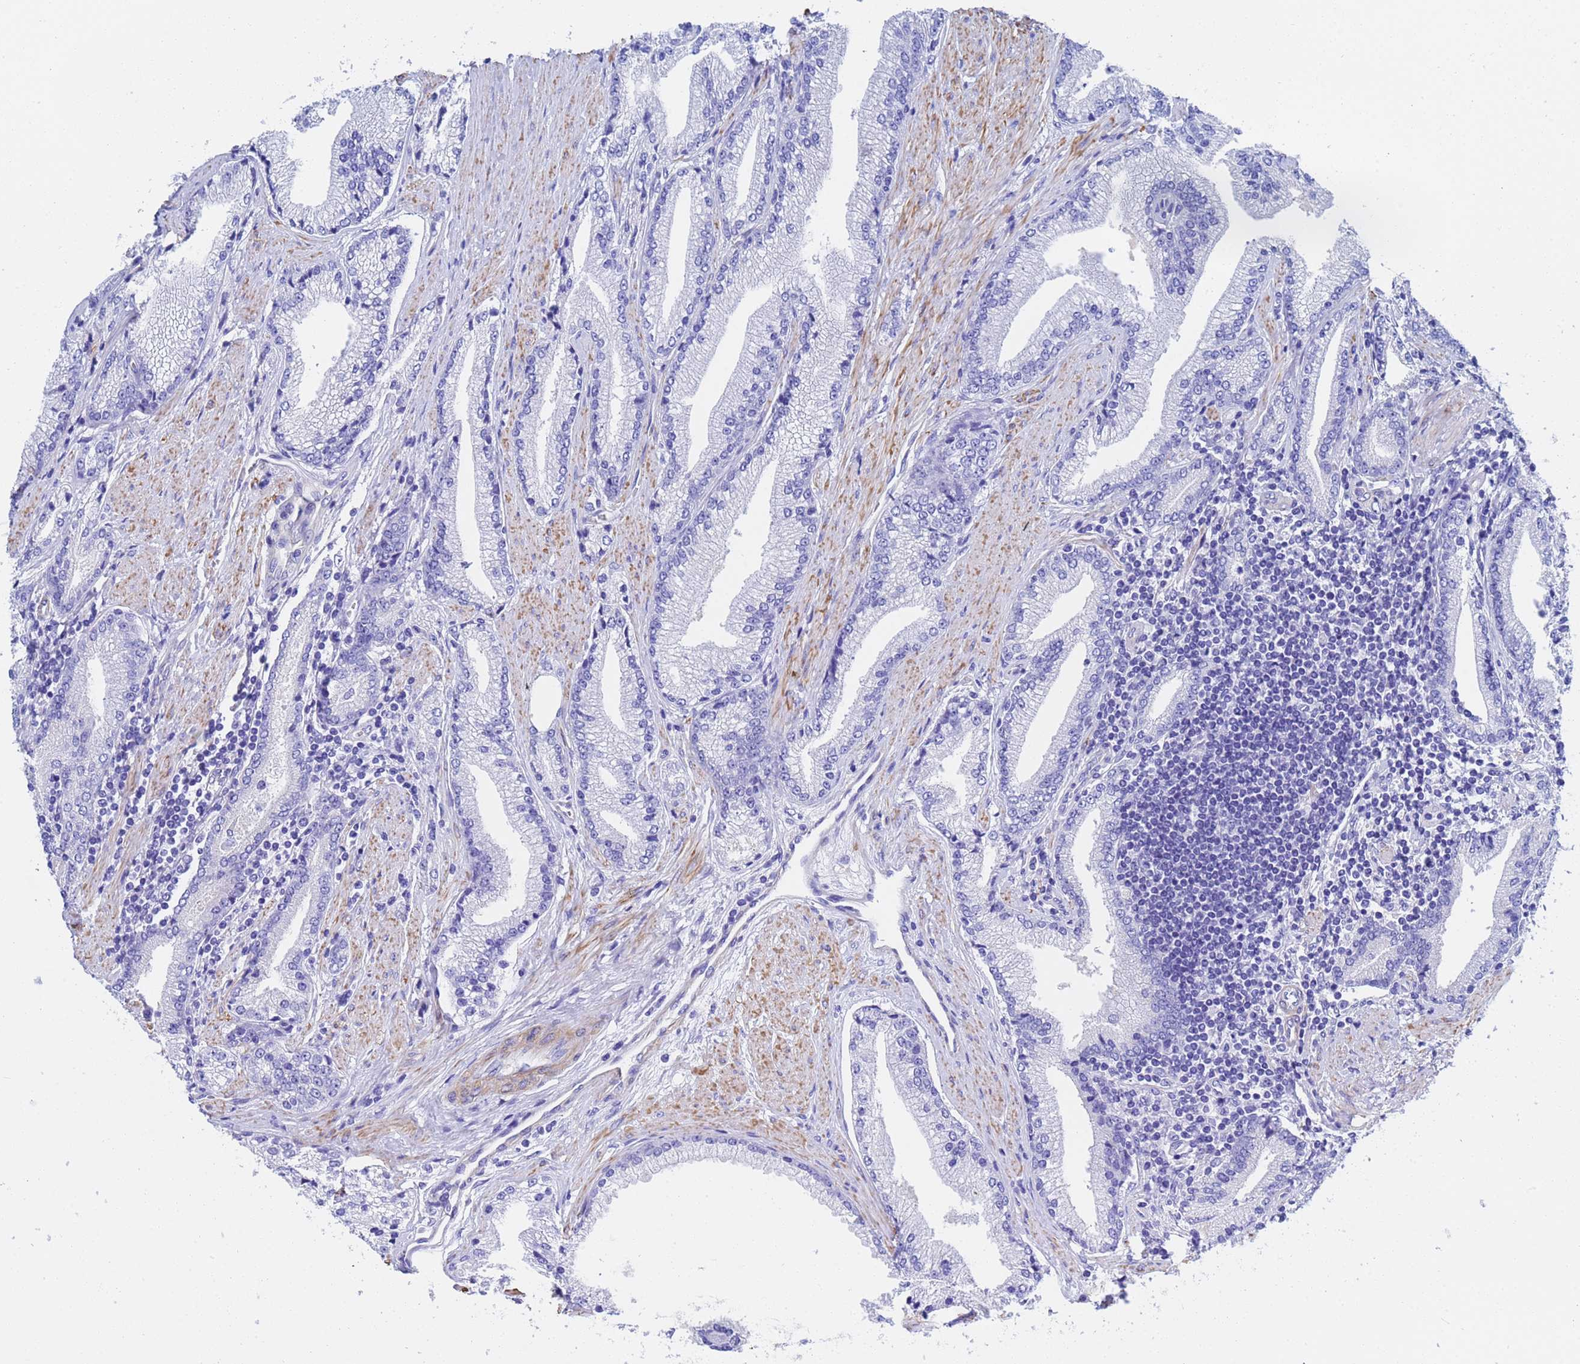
{"staining": {"intensity": "negative", "quantity": "none", "location": "none"}, "tissue": "prostate cancer", "cell_type": "Tumor cells", "image_type": "cancer", "snomed": [{"axis": "morphology", "description": "Adenocarcinoma, High grade"}, {"axis": "topography", "description": "Prostate"}], "caption": "High-grade adenocarcinoma (prostate) was stained to show a protein in brown. There is no significant staining in tumor cells.", "gene": "CST4", "patient": {"sex": "male", "age": 67}}